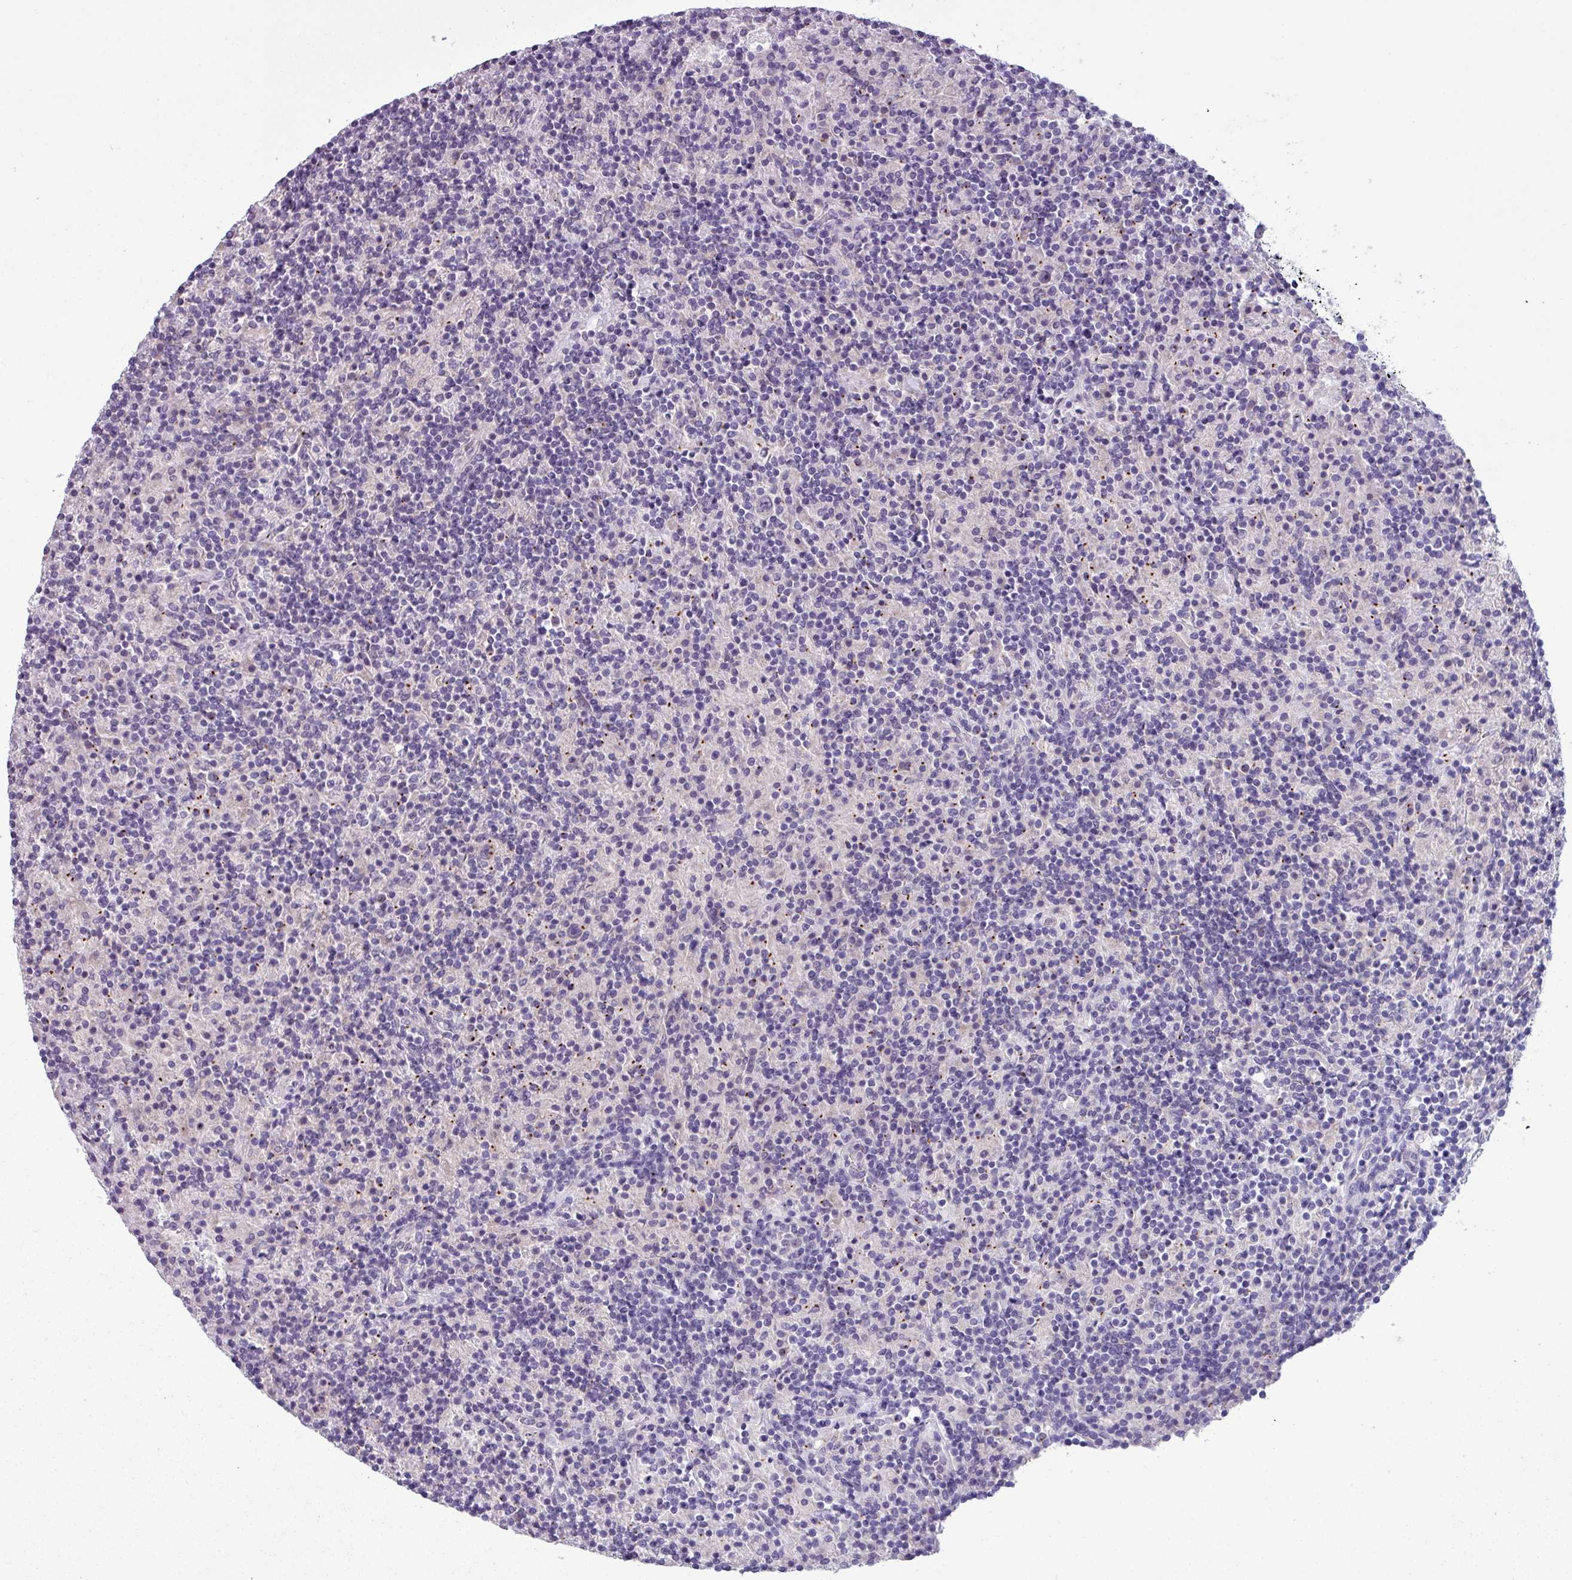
{"staining": {"intensity": "negative", "quantity": "none", "location": "none"}, "tissue": "lymphoma", "cell_type": "Tumor cells", "image_type": "cancer", "snomed": [{"axis": "morphology", "description": "Hodgkin's disease, NOS"}, {"axis": "topography", "description": "Lymph node"}], "caption": "Tumor cells show no significant staining in lymphoma.", "gene": "C20orf27", "patient": {"sex": "male", "age": 70}}